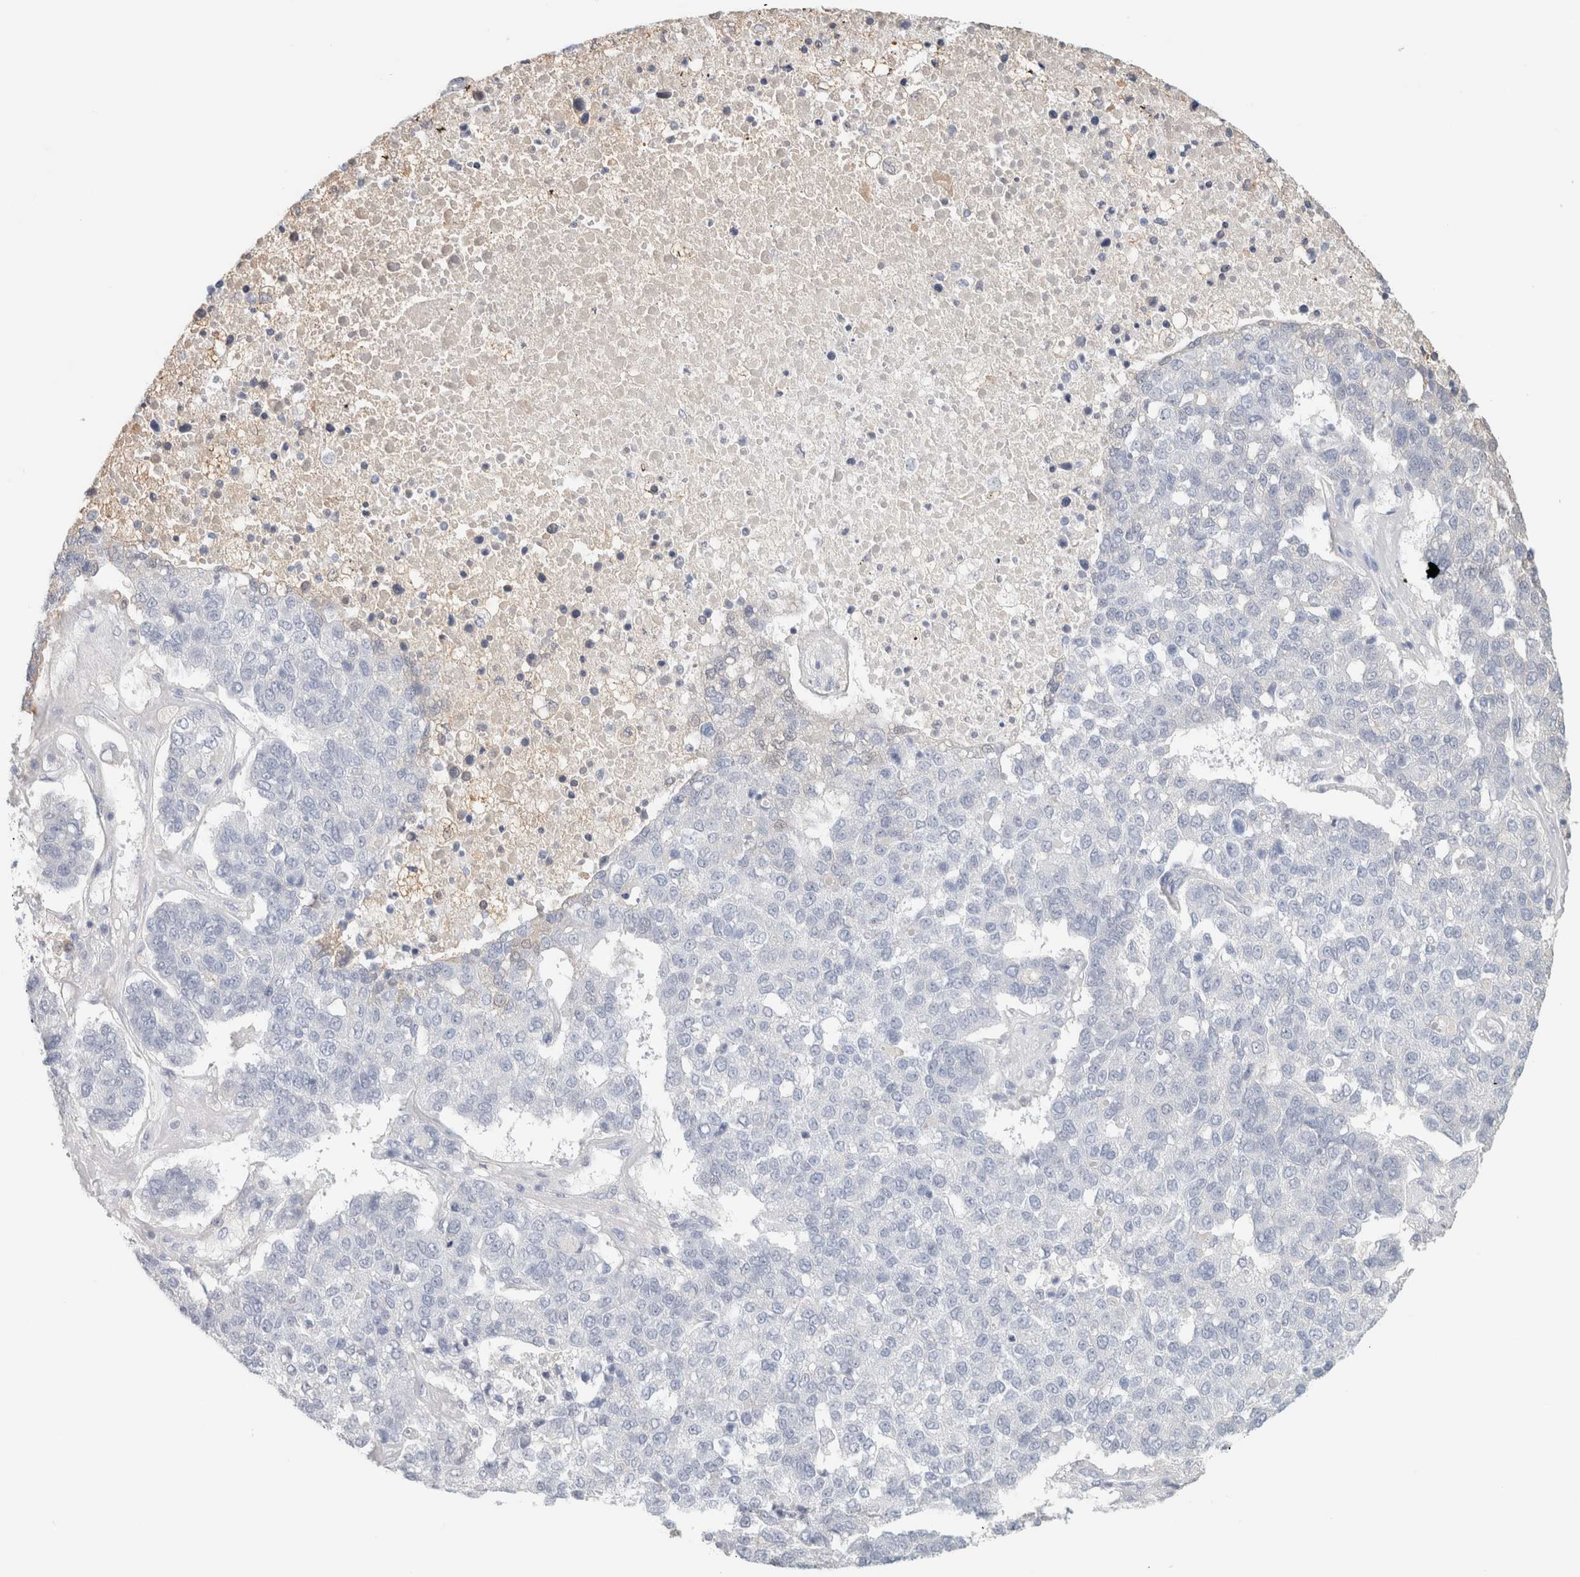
{"staining": {"intensity": "negative", "quantity": "none", "location": "none"}, "tissue": "pancreatic cancer", "cell_type": "Tumor cells", "image_type": "cancer", "snomed": [{"axis": "morphology", "description": "Adenocarcinoma, NOS"}, {"axis": "topography", "description": "Pancreas"}], "caption": "Immunohistochemical staining of pancreatic adenocarcinoma displays no significant expression in tumor cells.", "gene": "IL6", "patient": {"sex": "female", "age": 61}}